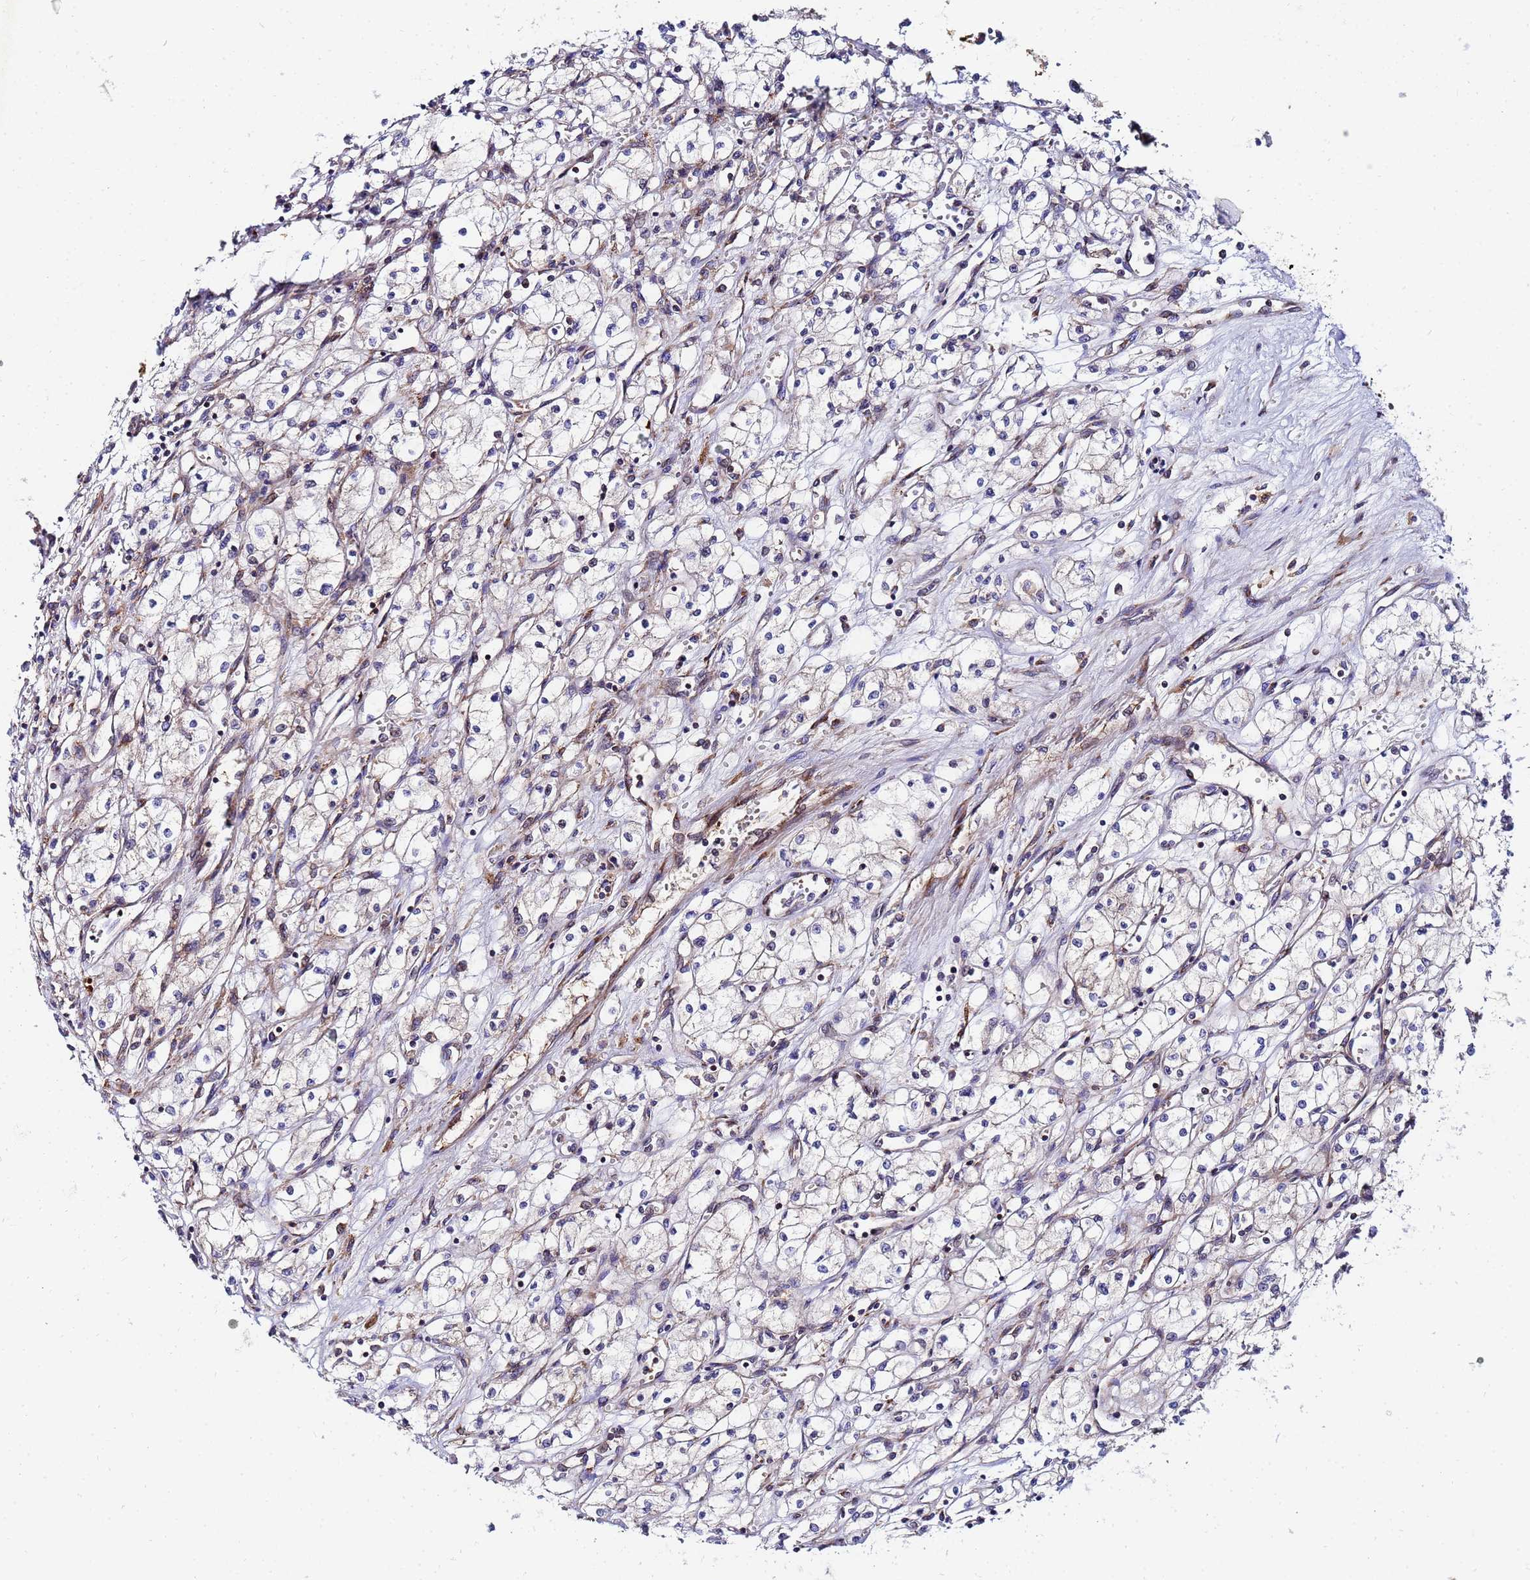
{"staining": {"intensity": "weak", "quantity": "<25%", "location": "cytoplasmic/membranous"}, "tissue": "renal cancer", "cell_type": "Tumor cells", "image_type": "cancer", "snomed": [{"axis": "morphology", "description": "Adenocarcinoma, NOS"}, {"axis": "topography", "description": "Kidney"}], "caption": "An image of renal cancer (adenocarcinoma) stained for a protein exhibits no brown staining in tumor cells.", "gene": "POM121", "patient": {"sex": "male", "age": 59}}